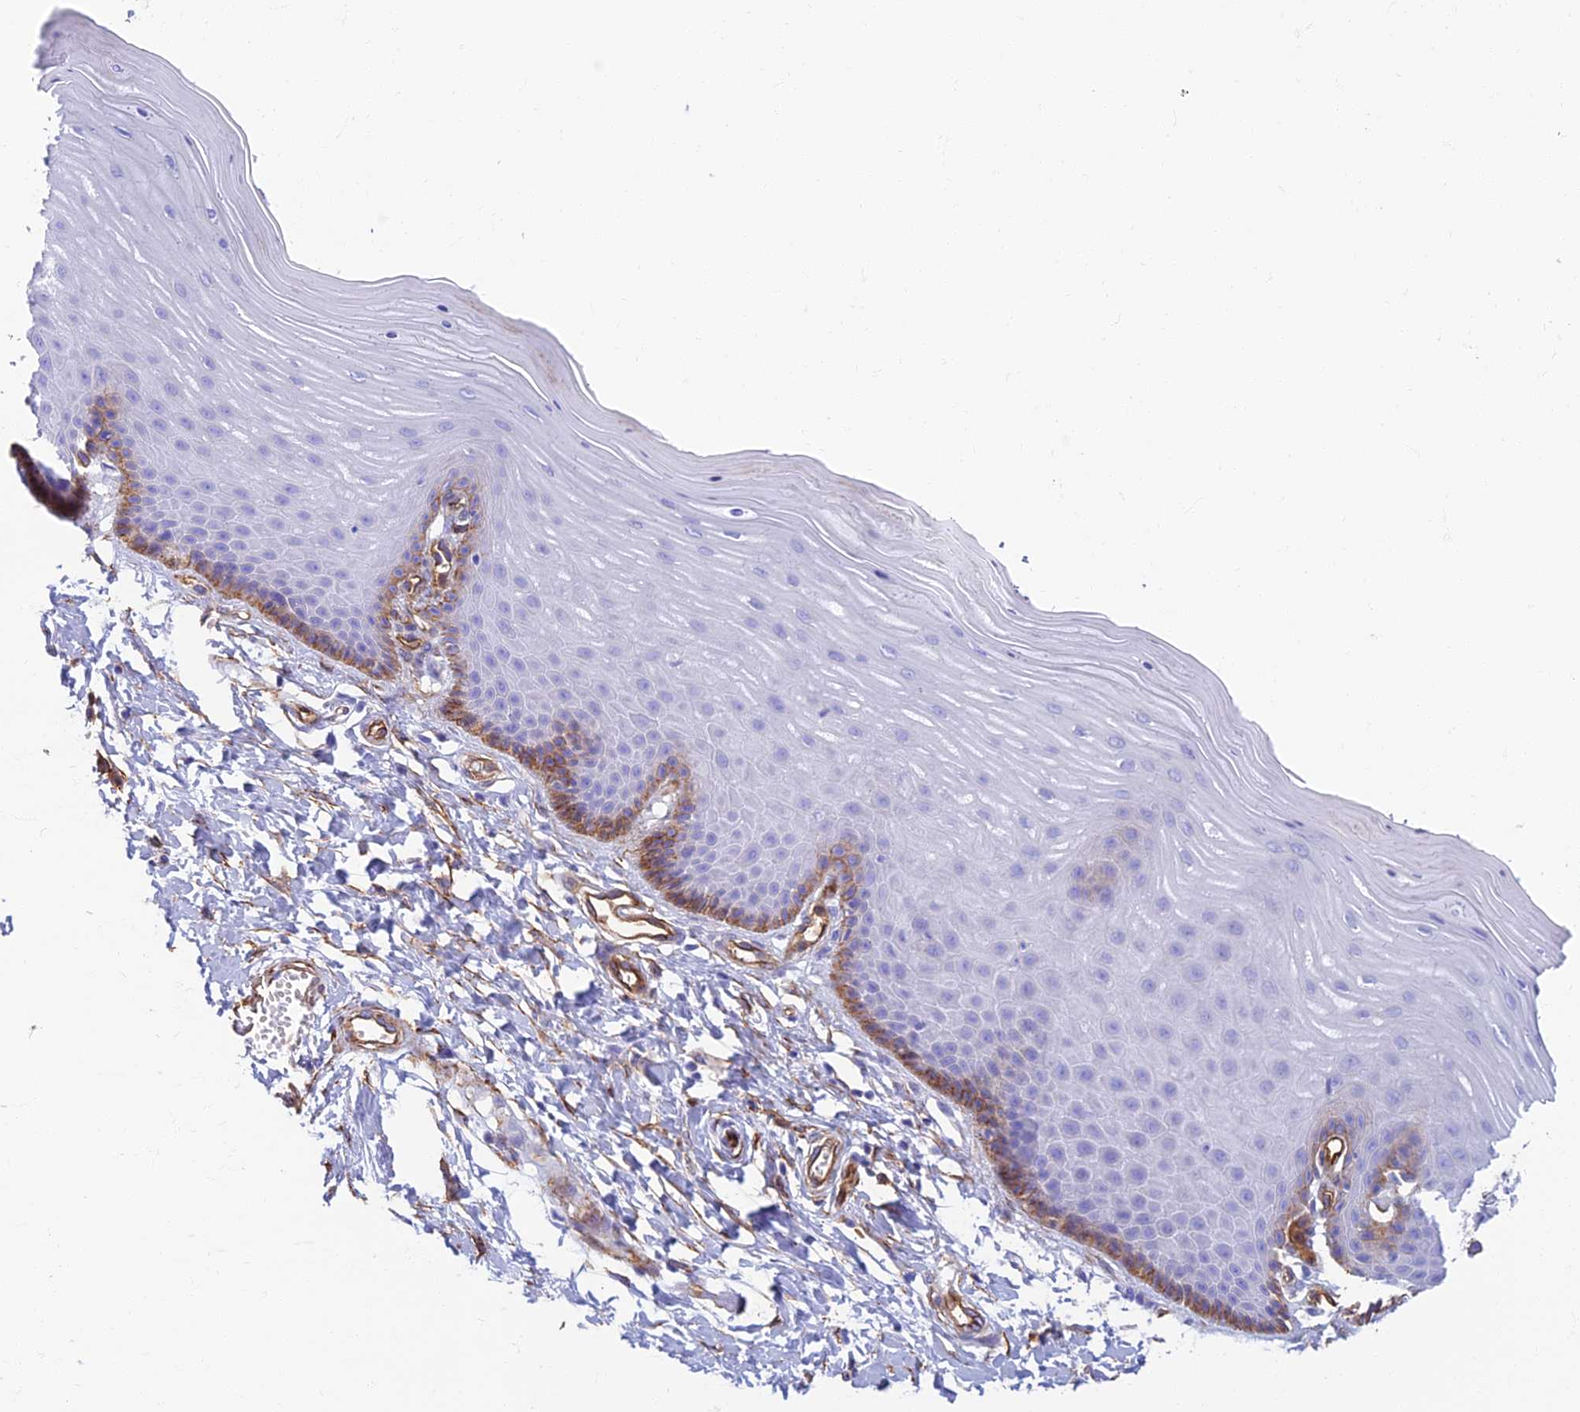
{"staining": {"intensity": "negative", "quantity": "none", "location": "none"}, "tissue": "cervix", "cell_type": "Glandular cells", "image_type": "normal", "snomed": [{"axis": "morphology", "description": "Normal tissue, NOS"}, {"axis": "topography", "description": "Cervix"}], "caption": "Immunohistochemical staining of normal human cervix exhibits no significant expression in glandular cells.", "gene": "ETFRF1", "patient": {"sex": "female", "age": 55}}